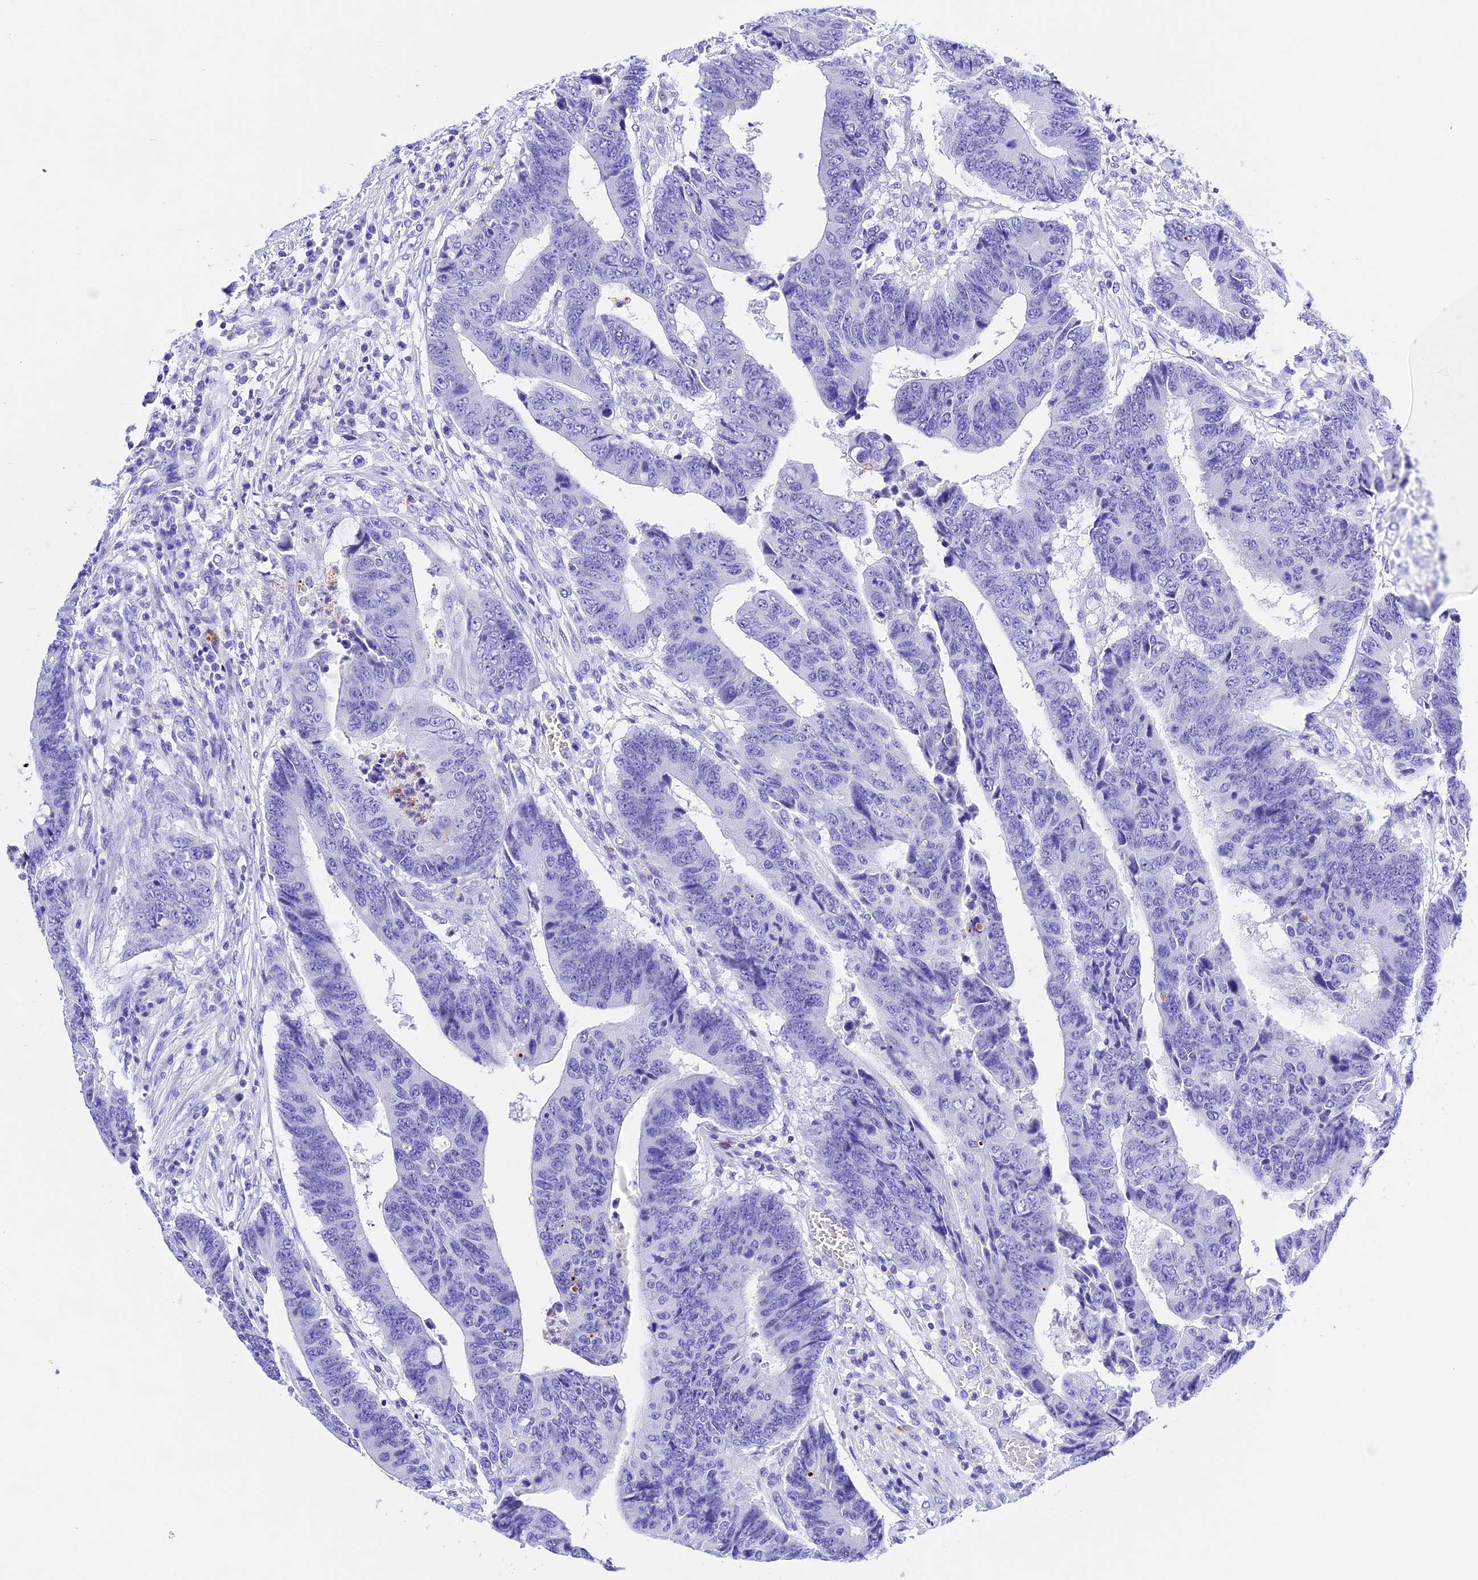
{"staining": {"intensity": "negative", "quantity": "none", "location": "none"}, "tissue": "colorectal cancer", "cell_type": "Tumor cells", "image_type": "cancer", "snomed": [{"axis": "morphology", "description": "Adenocarcinoma, NOS"}, {"axis": "topography", "description": "Rectum"}], "caption": "This is an IHC photomicrograph of human adenocarcinoma (colorectal). There is no expression in tumor cells.", "gene": "PSG11", "patient": {"sex": "male", "age": 84}}